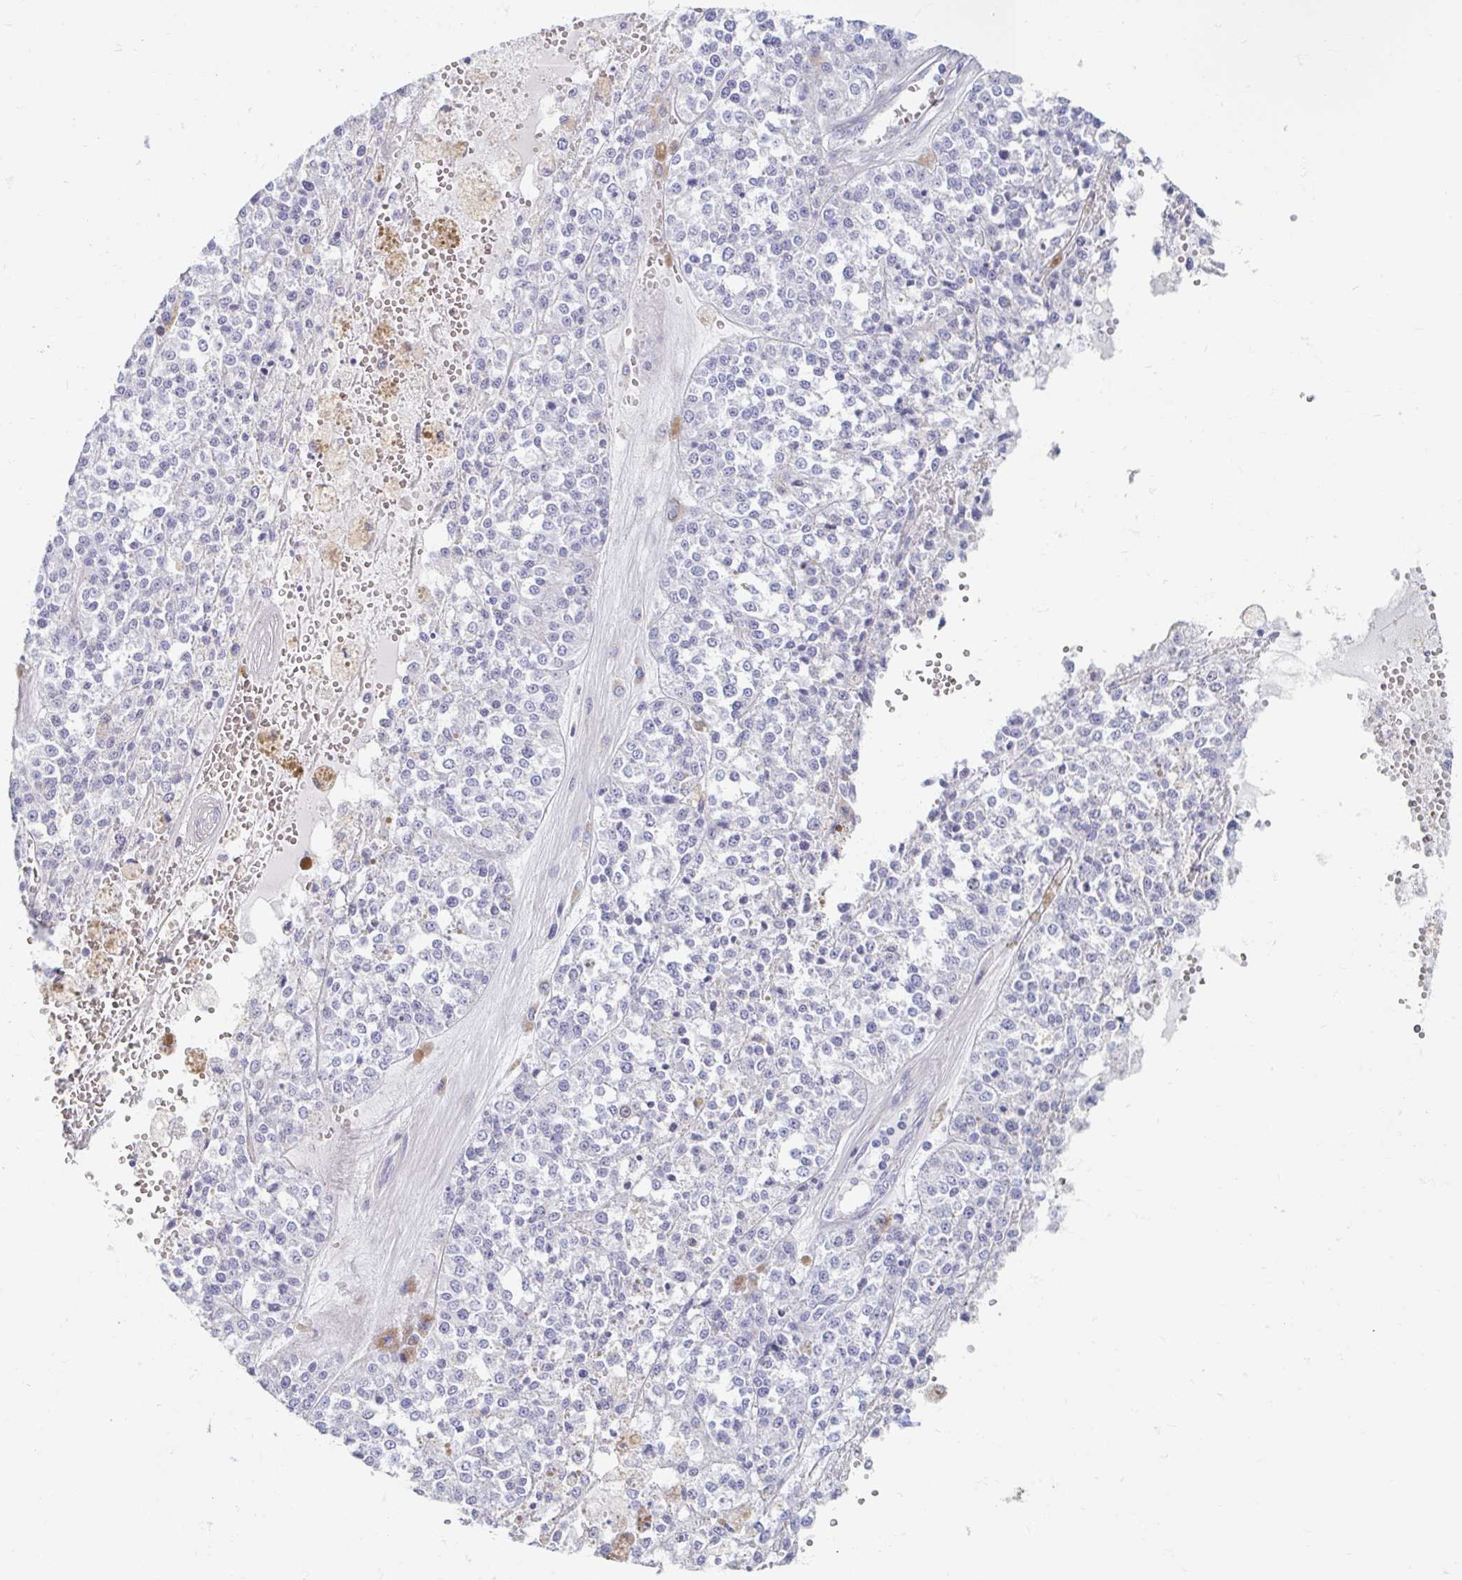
{"staining": {"intensity": "negative", "quantity": "none", "location": "none"}, "tissue": "melanoma", "cell_type": "Tumor cells", "image_type": "cancer", "snomed": [{"axis": "morphology", "description": "Malignant melanoma, Metastatic site"}, {"axis": "topography", "description": "Lymph node"}], "caption": "Melanoma was stained to show a protein in brown. There is no significant staining in tumor cells.", "gene": "MYLK2", "patient": {"sex": "female", "age": 64}}